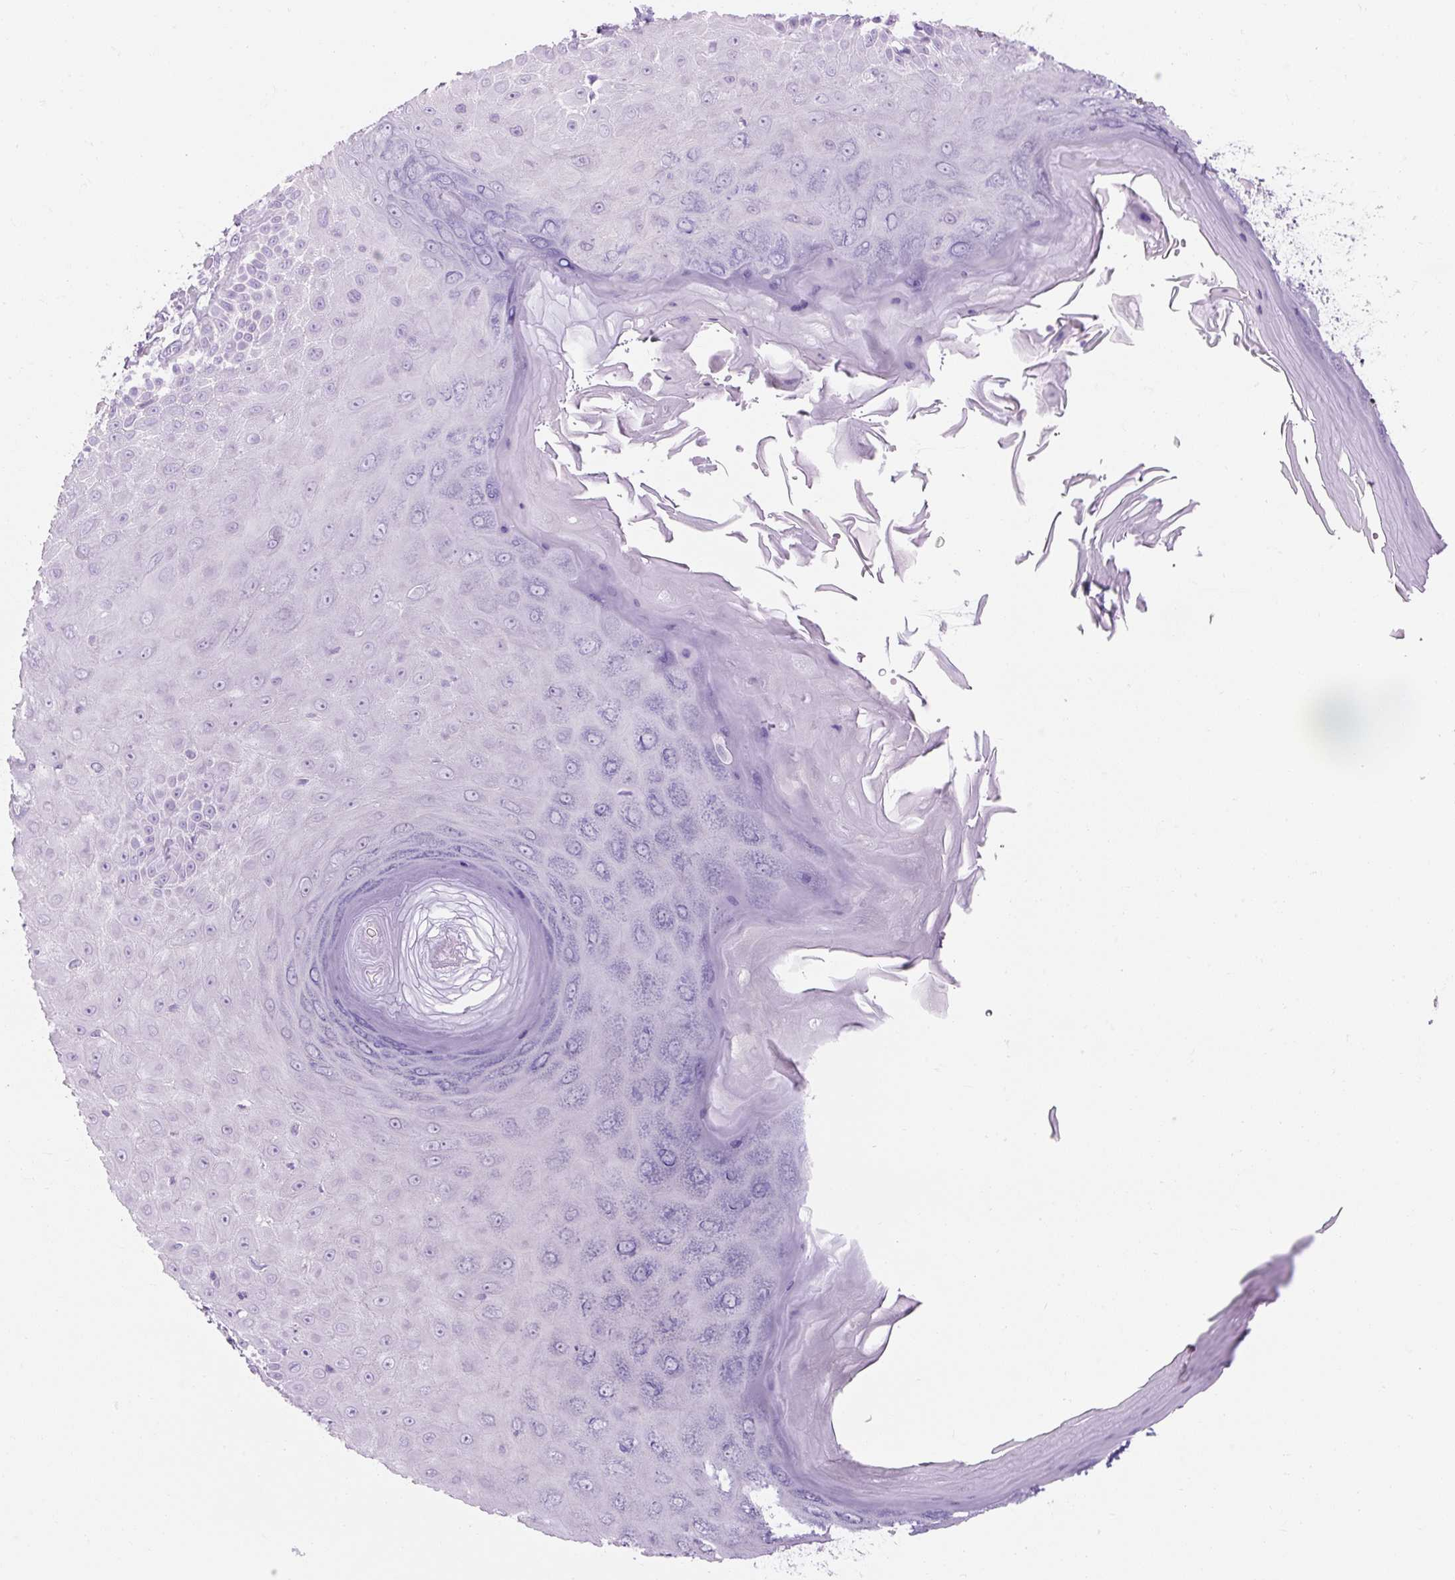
{"staining": {"intensity": "negative", "quantity": "none", "location": "none"}, "tissue": "skin cancer", "cell_type": "Tumor cells", "image_type": "cancer", "snomed": [{"axis": "morphology", "description": "Squamous cell carcinoma, NOS"}, {"axis": "topography", "description": "Skin"}], "caption": "IHC of human skin squamous cell carcinoma reveals no staining in tumor cells.", "gene": "TIGD2", "patient": {"sex": "male", "age": 86}}